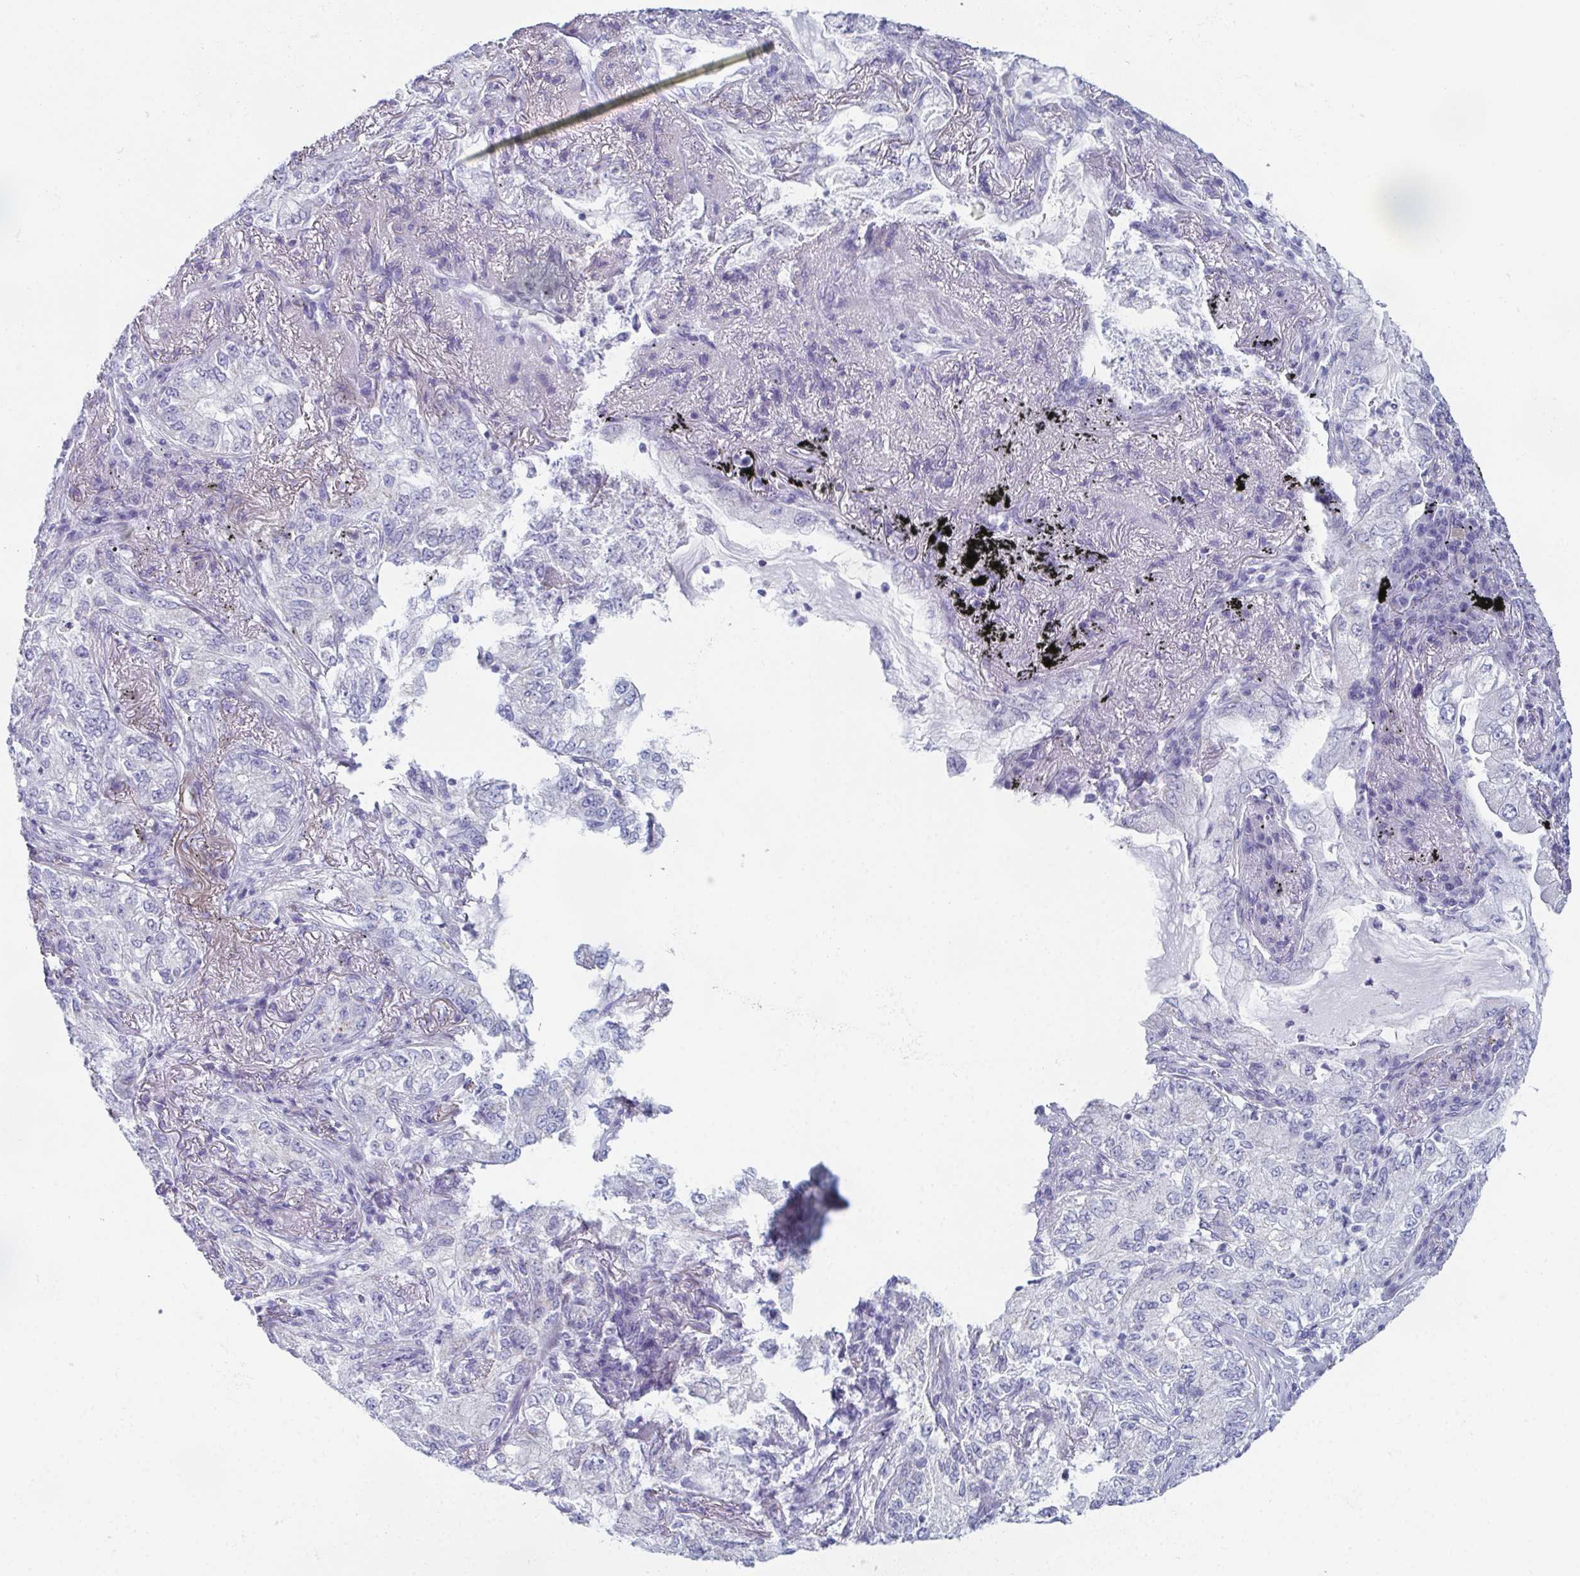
{"staining": {"intensity": "negative", "quantity": "none", "location": "none"}, "tissue": "lung cancer", "cell_type": "Tumor cells", "image_type": "cancer", "snomed": [{"axis": "morphology", "description": "Adenocarcinoma, NOS"}, {"axis": "topography", "description": "Lung"}], "caption": "This histopathology image is of lung cancer (adenocarcinoma) stained with immunohistochemistry (IHC) to label a protein in brown with the nuclei are counter-stained blue. There is no positivity in tumor cells.", "gene": "ENKUR", "patient": {"sex": "female", "age": 73}}